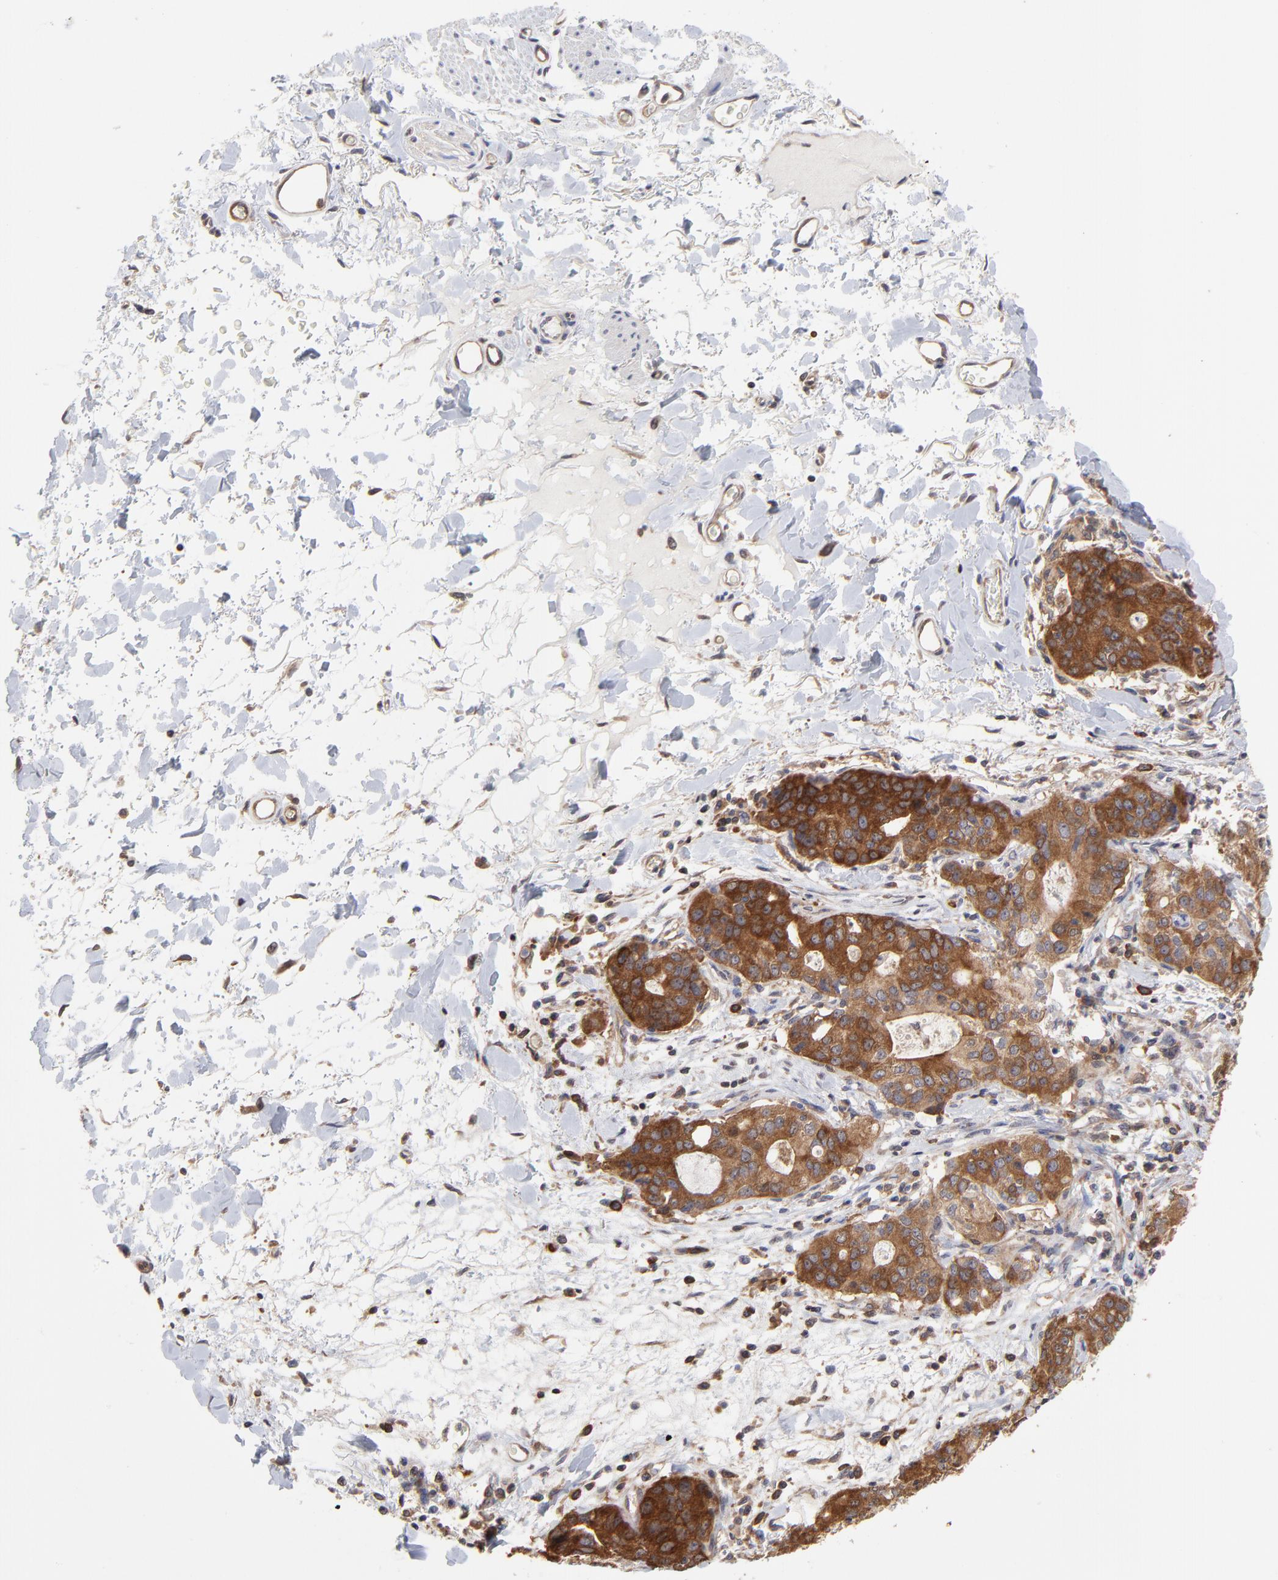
{"staining": {"intensity": "strong", "quantity": "25%-75%", "location": "cytoplasmic/membranous"}, "tissue": "stomach cancer", "cell_type": "Tumor cells", "image_type": "cancer", "snomed": [{"axis": "morphology", "description": "Adenocarcinoma, NOS"}, {"axis": "topography", "description": "Esophagus"}, {"axis": "topography", "description": "Stomach"}], "caption": "About 25%-75% of tumor cells in human adenocarcinoma (stomach) exhibit strong cytoplasmic/membranous protein positivity as visualized by brown immunohistochemical staining.", "gene": "GART", "patient": {"sex": "male", "age": 74}}